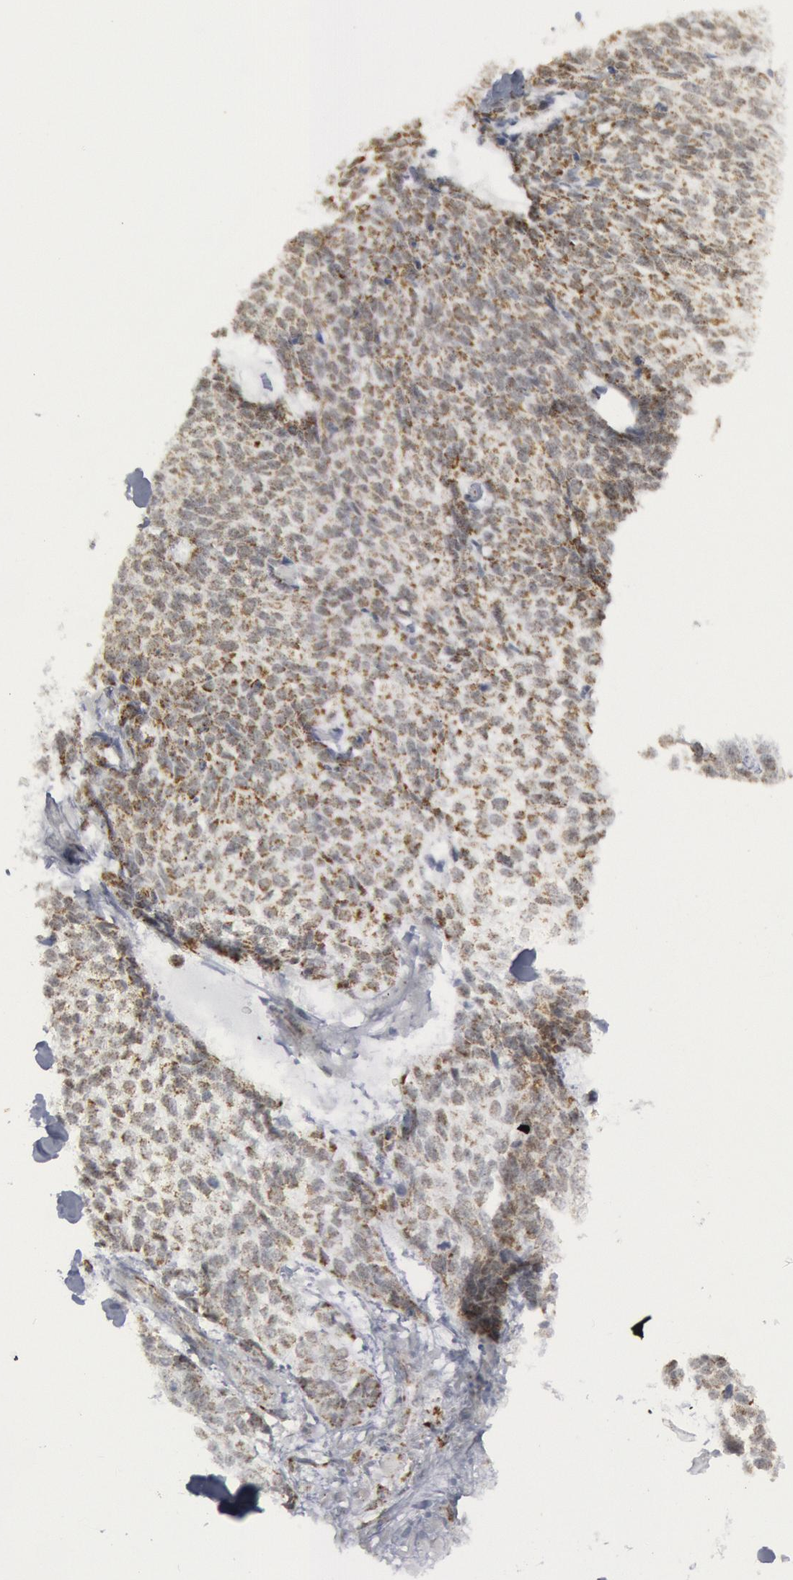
{"staining": {"intensity": "moderate", "quantity": "25%-75%", "location": "cytoplasmic/membranous"}, "tissue": "skin cancer", "cell_type": "Tumor cells", "image_type": "cancer", "snomed": [{"axis": "morphology", "description": "Basal cell carcinoma"}, {"axis": "topography", "description": "Skin"}], "caption": "Human skin cancer stained with a protein marker reveals moderate staining in tumor cells.", "gene": "CASP9", "patient": {"sex": "female", "age": 89}}